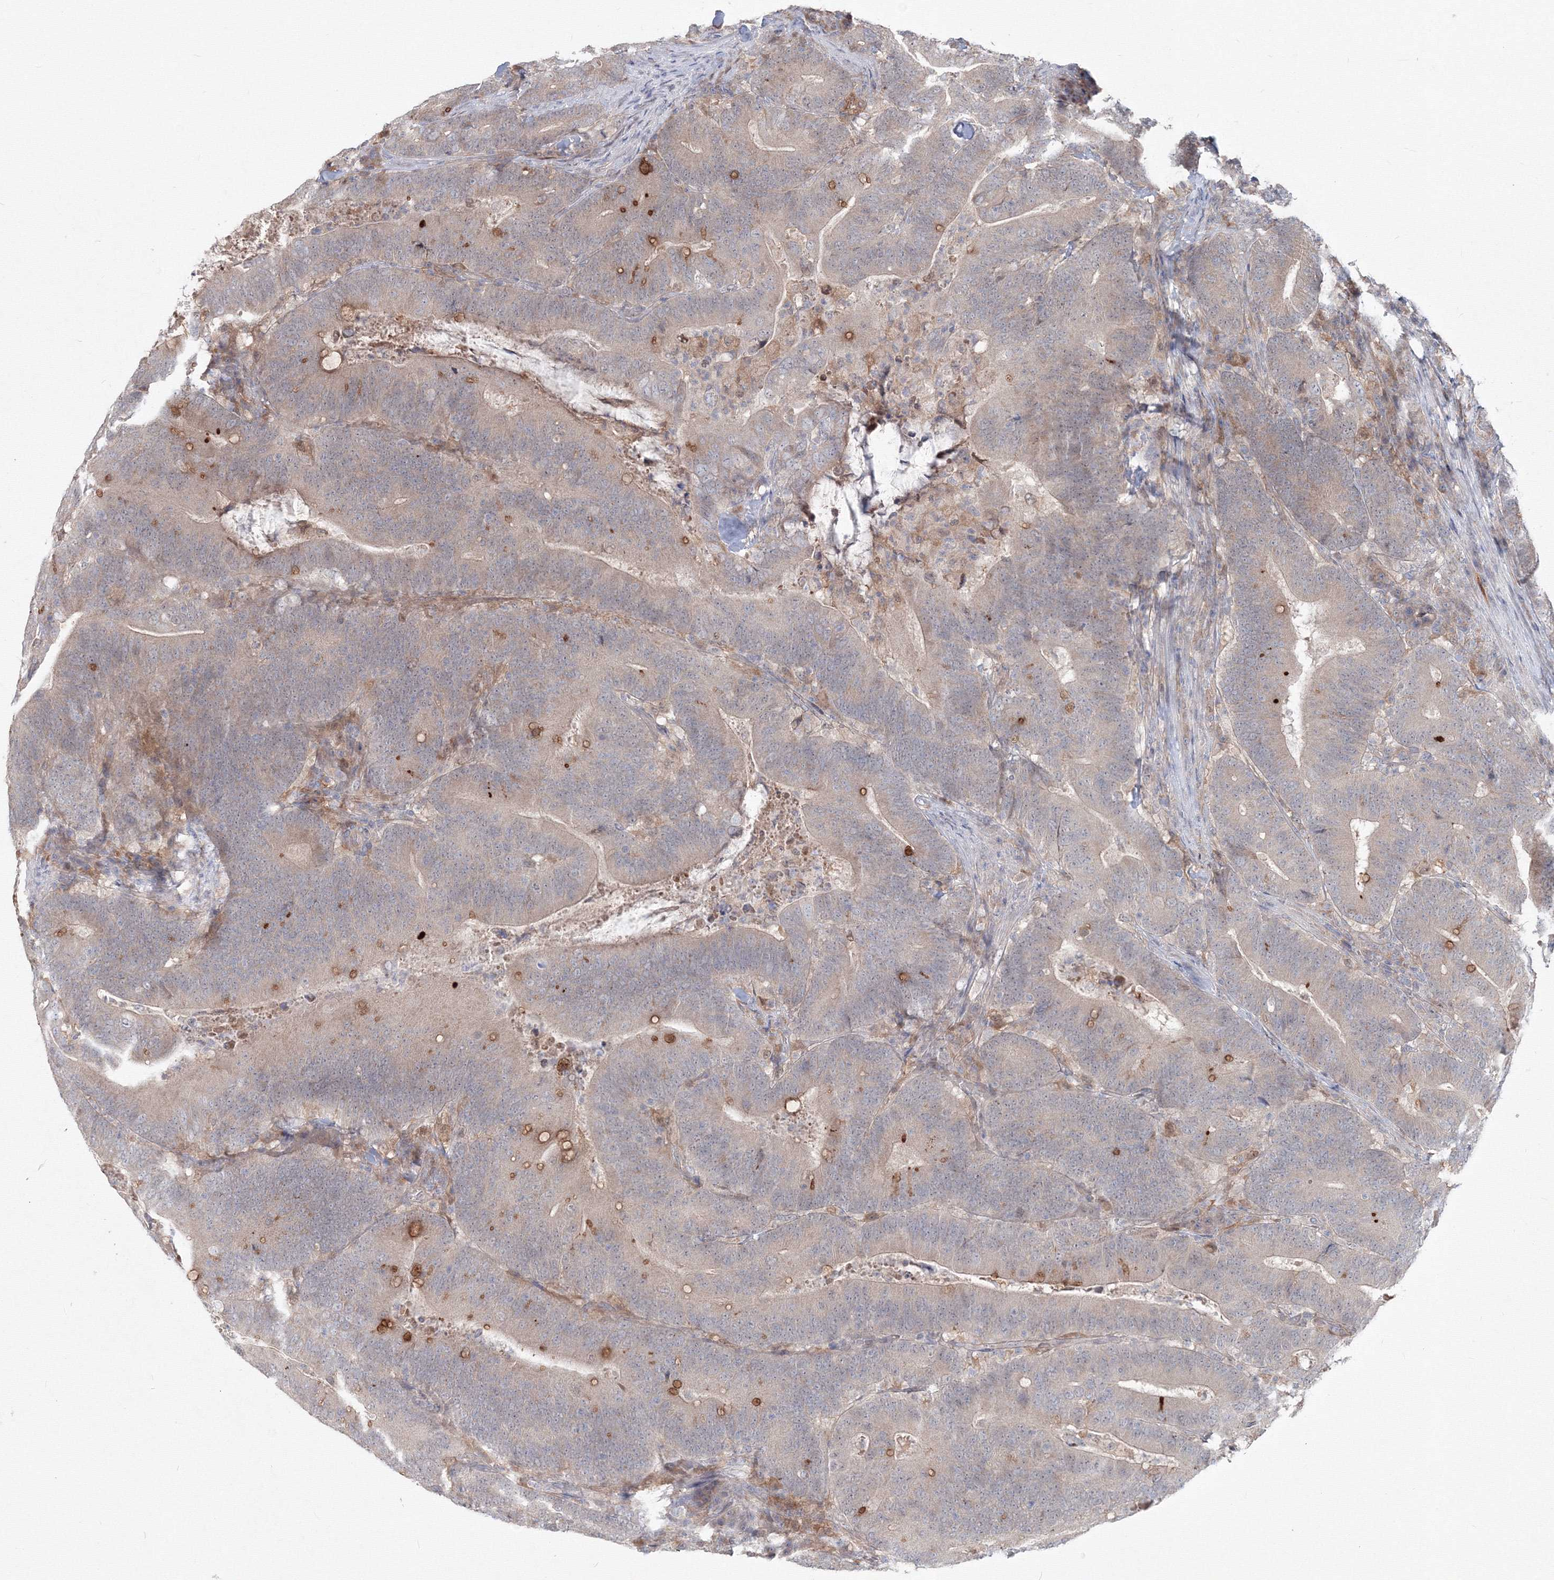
{"staining": {"intensity": "weak", "quantity": ">75%", "location": "cytoplasmic/membranous"}, "tissue": "colorectal cancer", "cell_type": "Tumor cells", "image_type": "cancer", "snomed": [{"axis": "morphology", "description": "Adenocarcinoma, NOS"}, {"axis": "topography", "description": "Colon"}], "caption": "DAB (3,3'-diaminobenzidine) immunohistochemical staining of human colorectal cancer (adenocarcinoma) displays weak cytoplasmic/membranous protein staining in approximately >75% of tumor cells.", "gene": "MKRN2", "patient": {"sex": "female", "age": 66}}